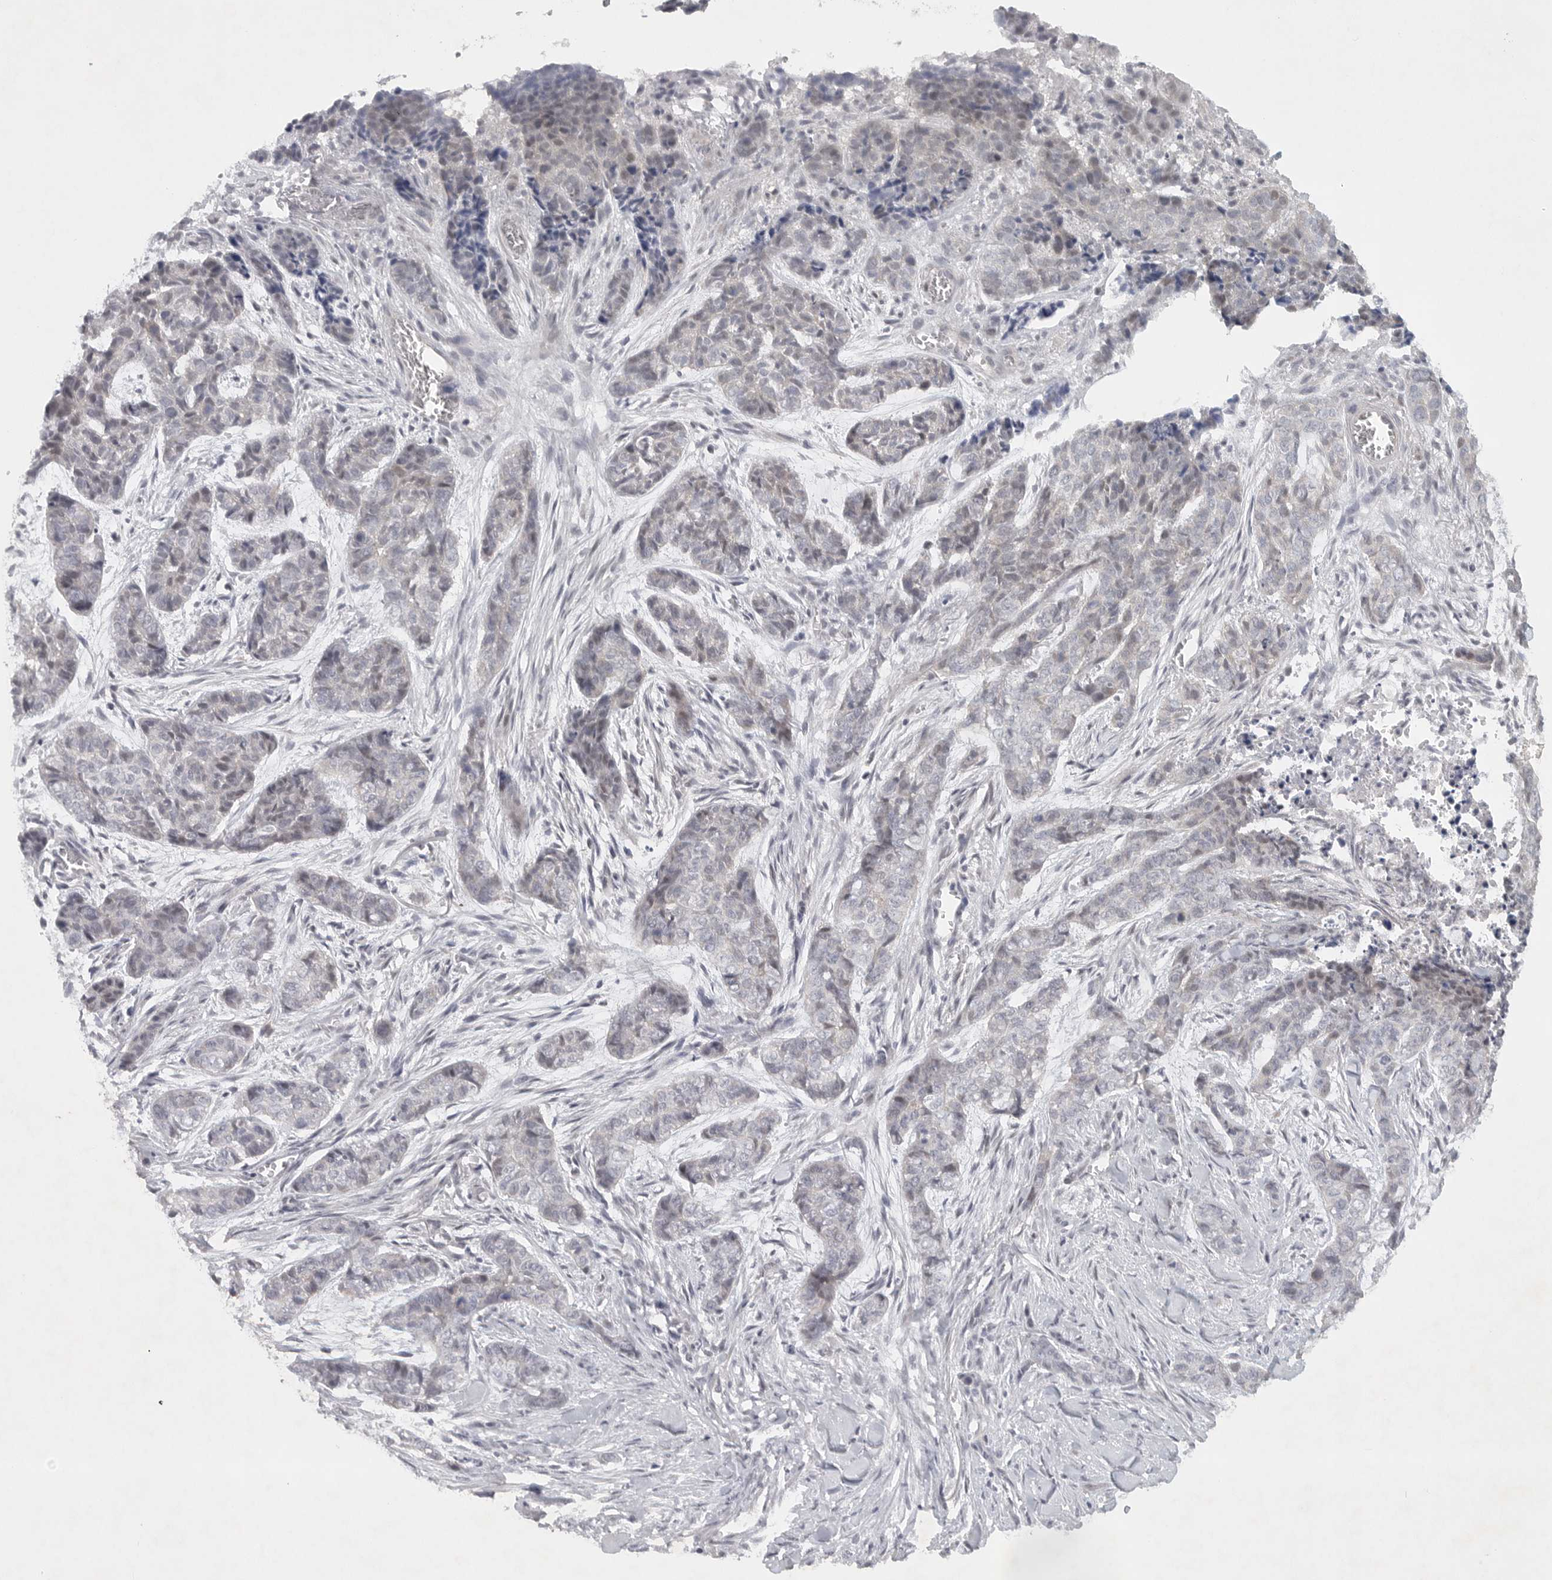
{"staining": {"intensity": "negative", "quantity": "none", "location": "none"}, "tissue": "skin cancer", "cell_type": "Tumor cells", "image_type": "cancer", "snomed": [{"axis": "morphology", "description": "Basal cell carcinoma"}, {"axis": "topography", "description": "Skin"}], "caption": "An image of basal cell carcinoma (skin) stained for a protein exhibits no brown staining in tumor cells. (Stains: DAB IHC with hematoxylin counter stain, Microscopy: brightfield microscopy at high magnification).", "gene": "TNR", "patient": {"sex": "female", "age": 64}}